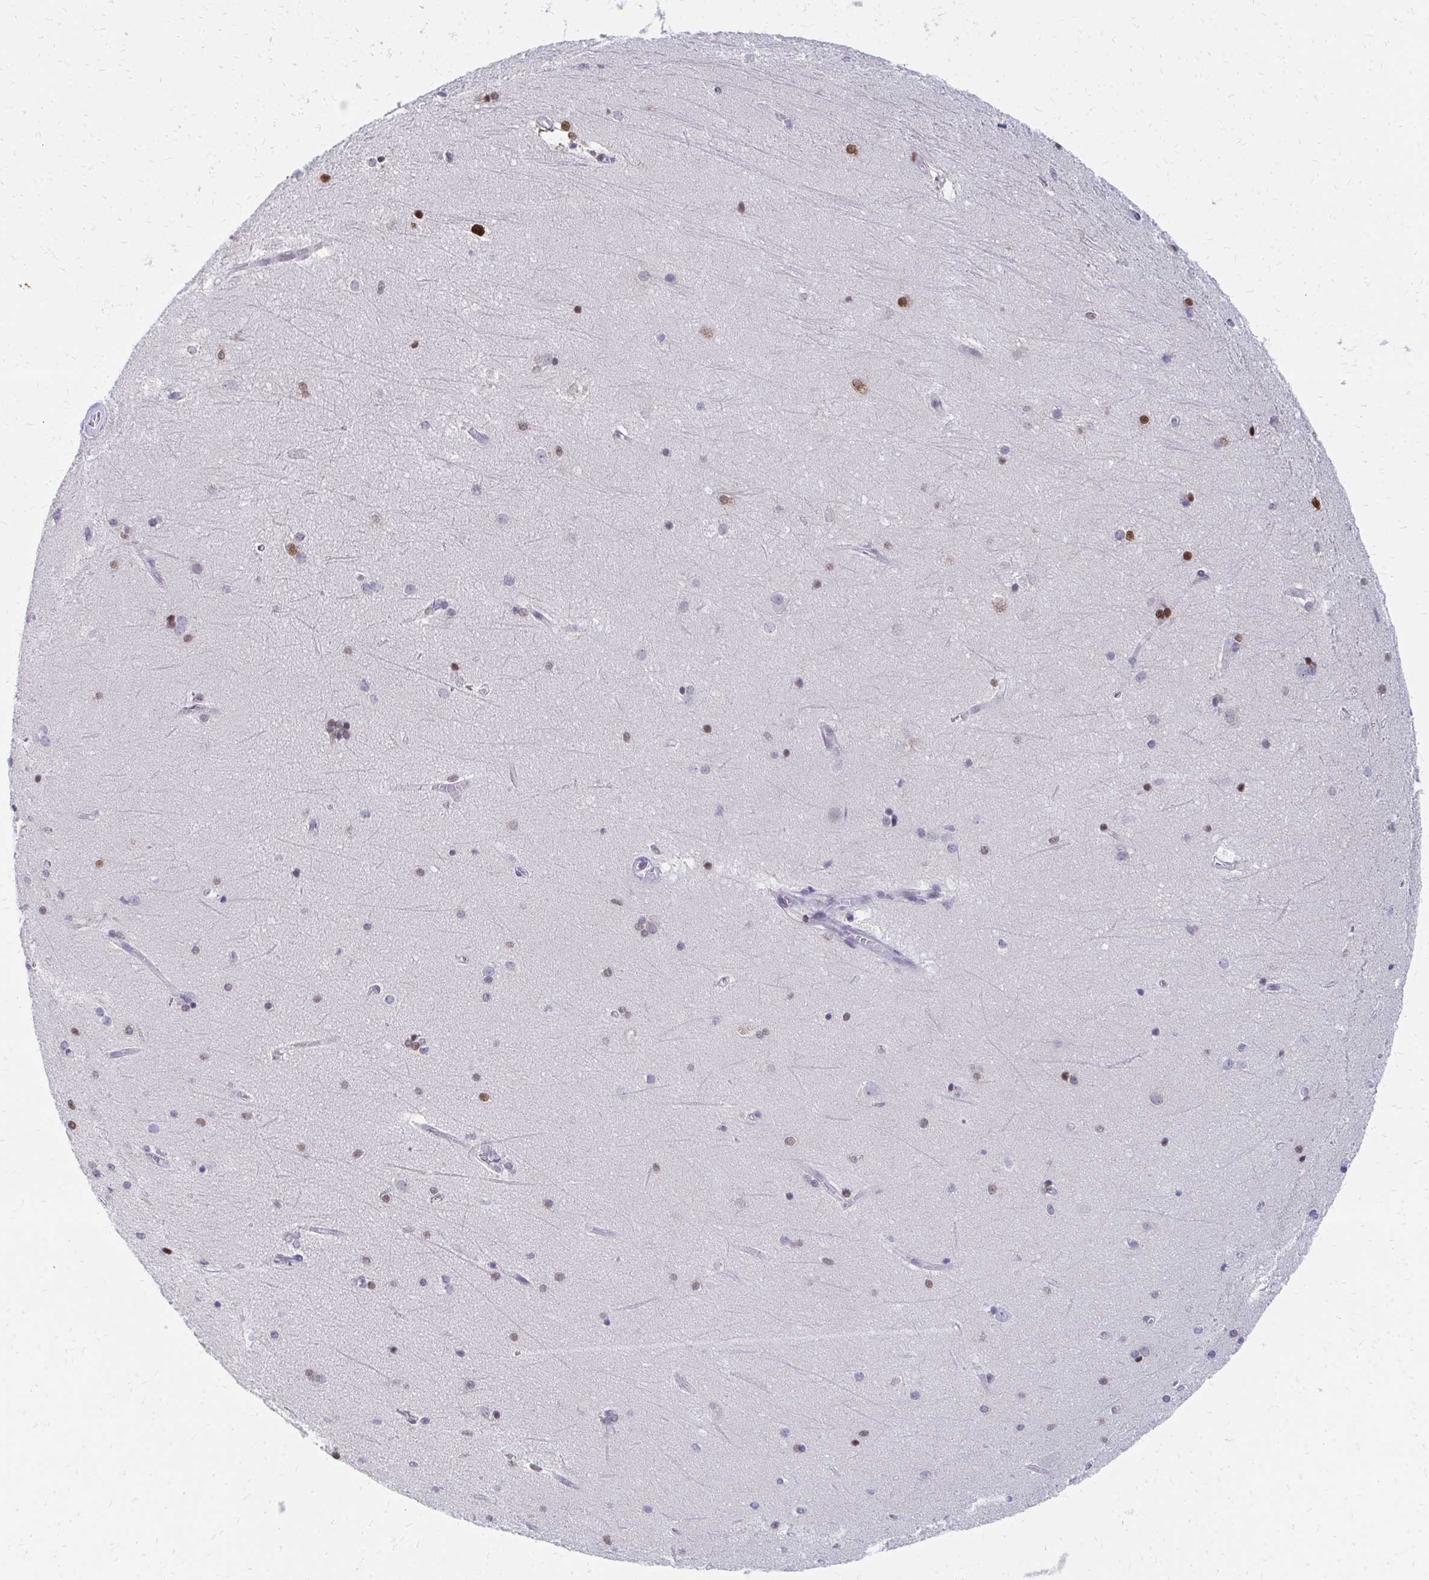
{"staining": {"intensity": "moderate", "quantity": "25%-75%", "location": "nuclear"}, "tissue": "hippocampus", "cell_type": "Glial cells", "image_type": "normal", "snomed": [{"axis": "morphology", "description": "Normal tissue, NOS"}, {"axis": "topography", "description": "Cerebral cortex"}, {"axis": "topography", "description": "Hippocampus"}], "caption": "Human hippocampus stained for a protein (brown) shows moderate nuclear positive positivity in about 25%-75% of glial cells.", "gene": "PLK3", "patient": {"sex": "female", "age": 19}}